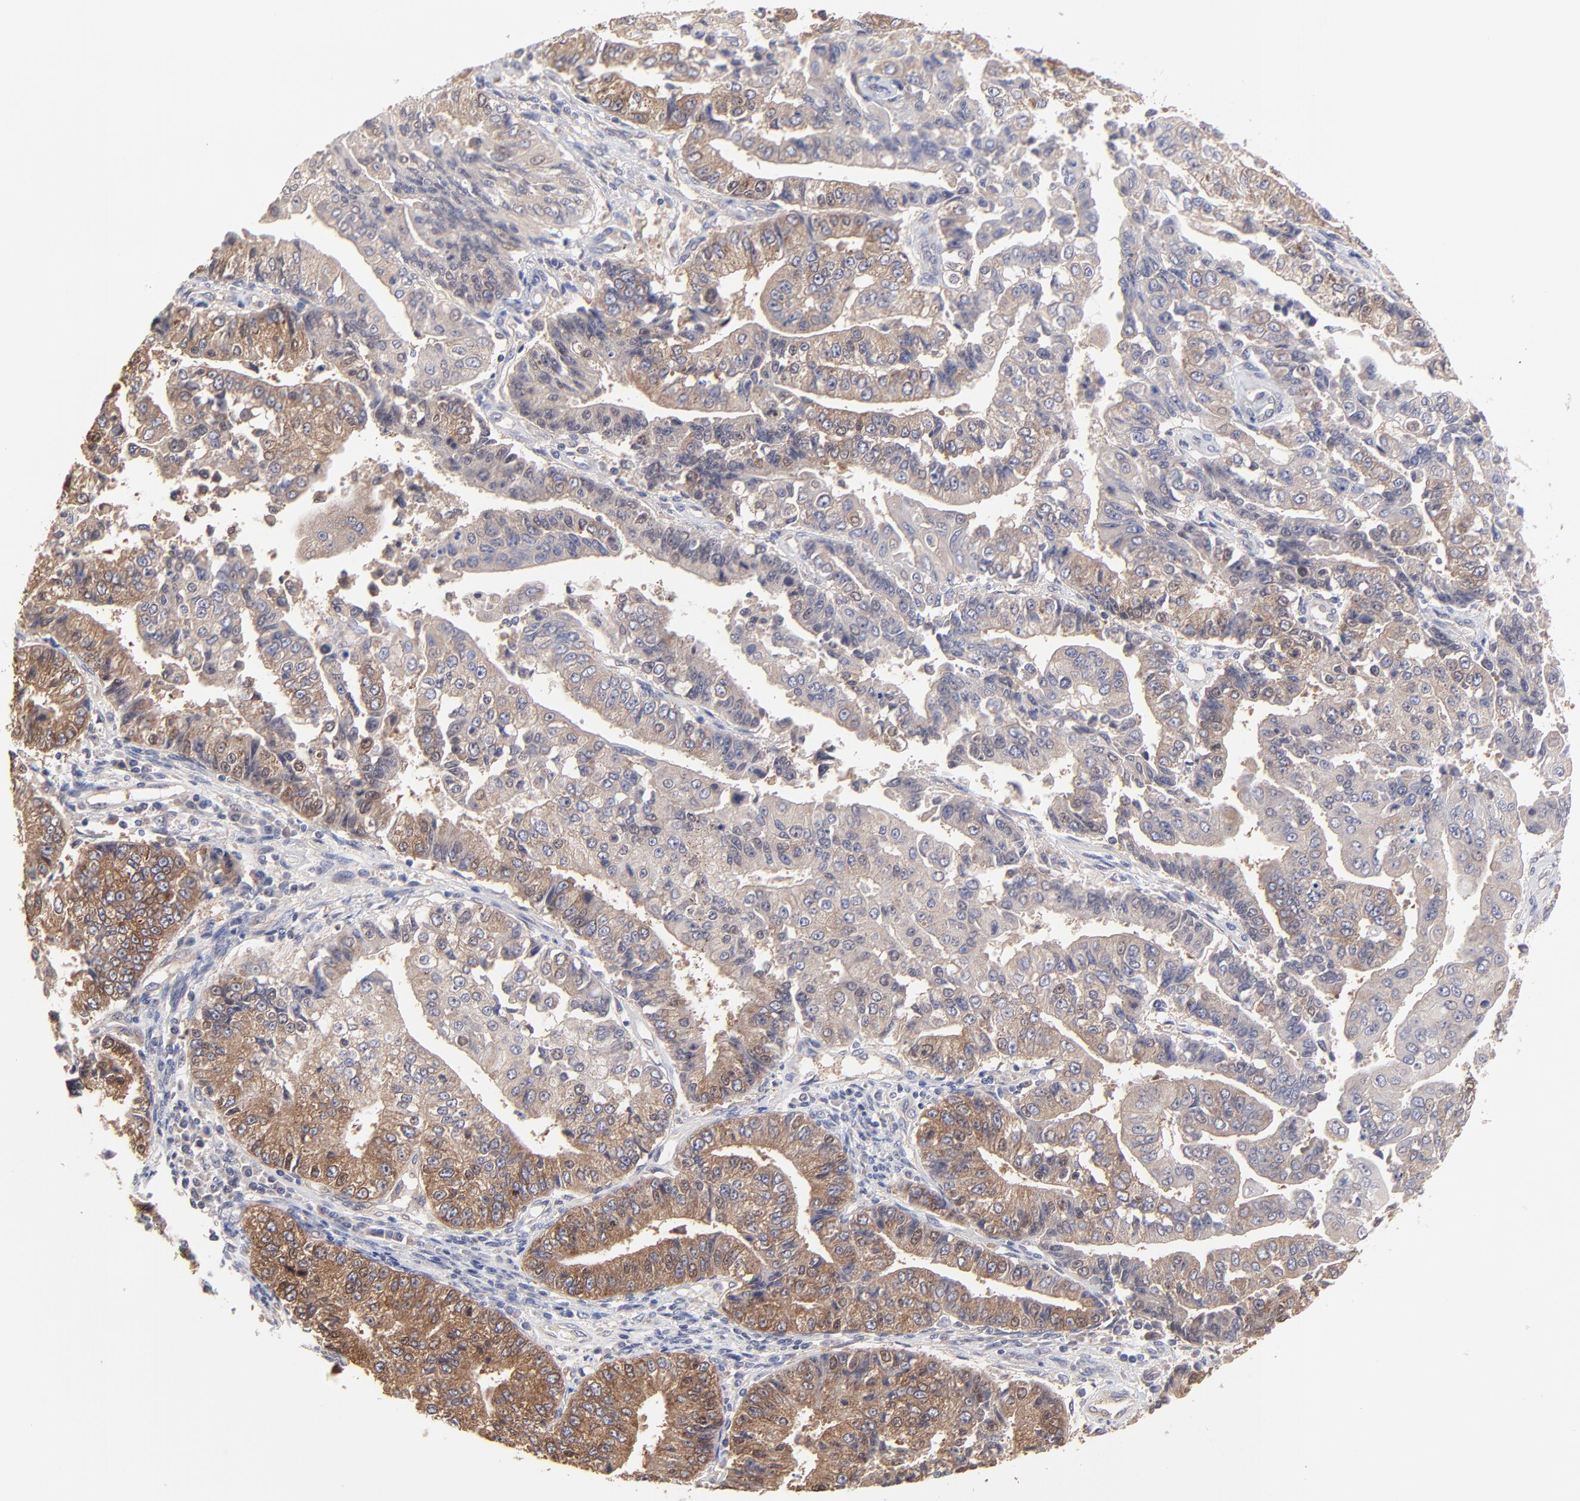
{"staining": {"intensity": "moderate", "quantity": "<25%", "location": "cytoplasmic/membranous"}, "tissue": "endometrial cancer", "cell_type": "Tumor cells", "image_type": "cancer", "snomed": [{"axis": "morphology", "description": "Adenocarcinoma, NOS"}, {"axis": "topography", "description": "Endometrium"}], "caption": "Moderate cytoplasmic/membranous expression for a protein is appreciated in approximately <25% of tumor cells of adenocarcinoma (endometrial) using immunohistochemistry (IHC).", "gene": "GART", "patient": {"sex": "female", "age": 75}}